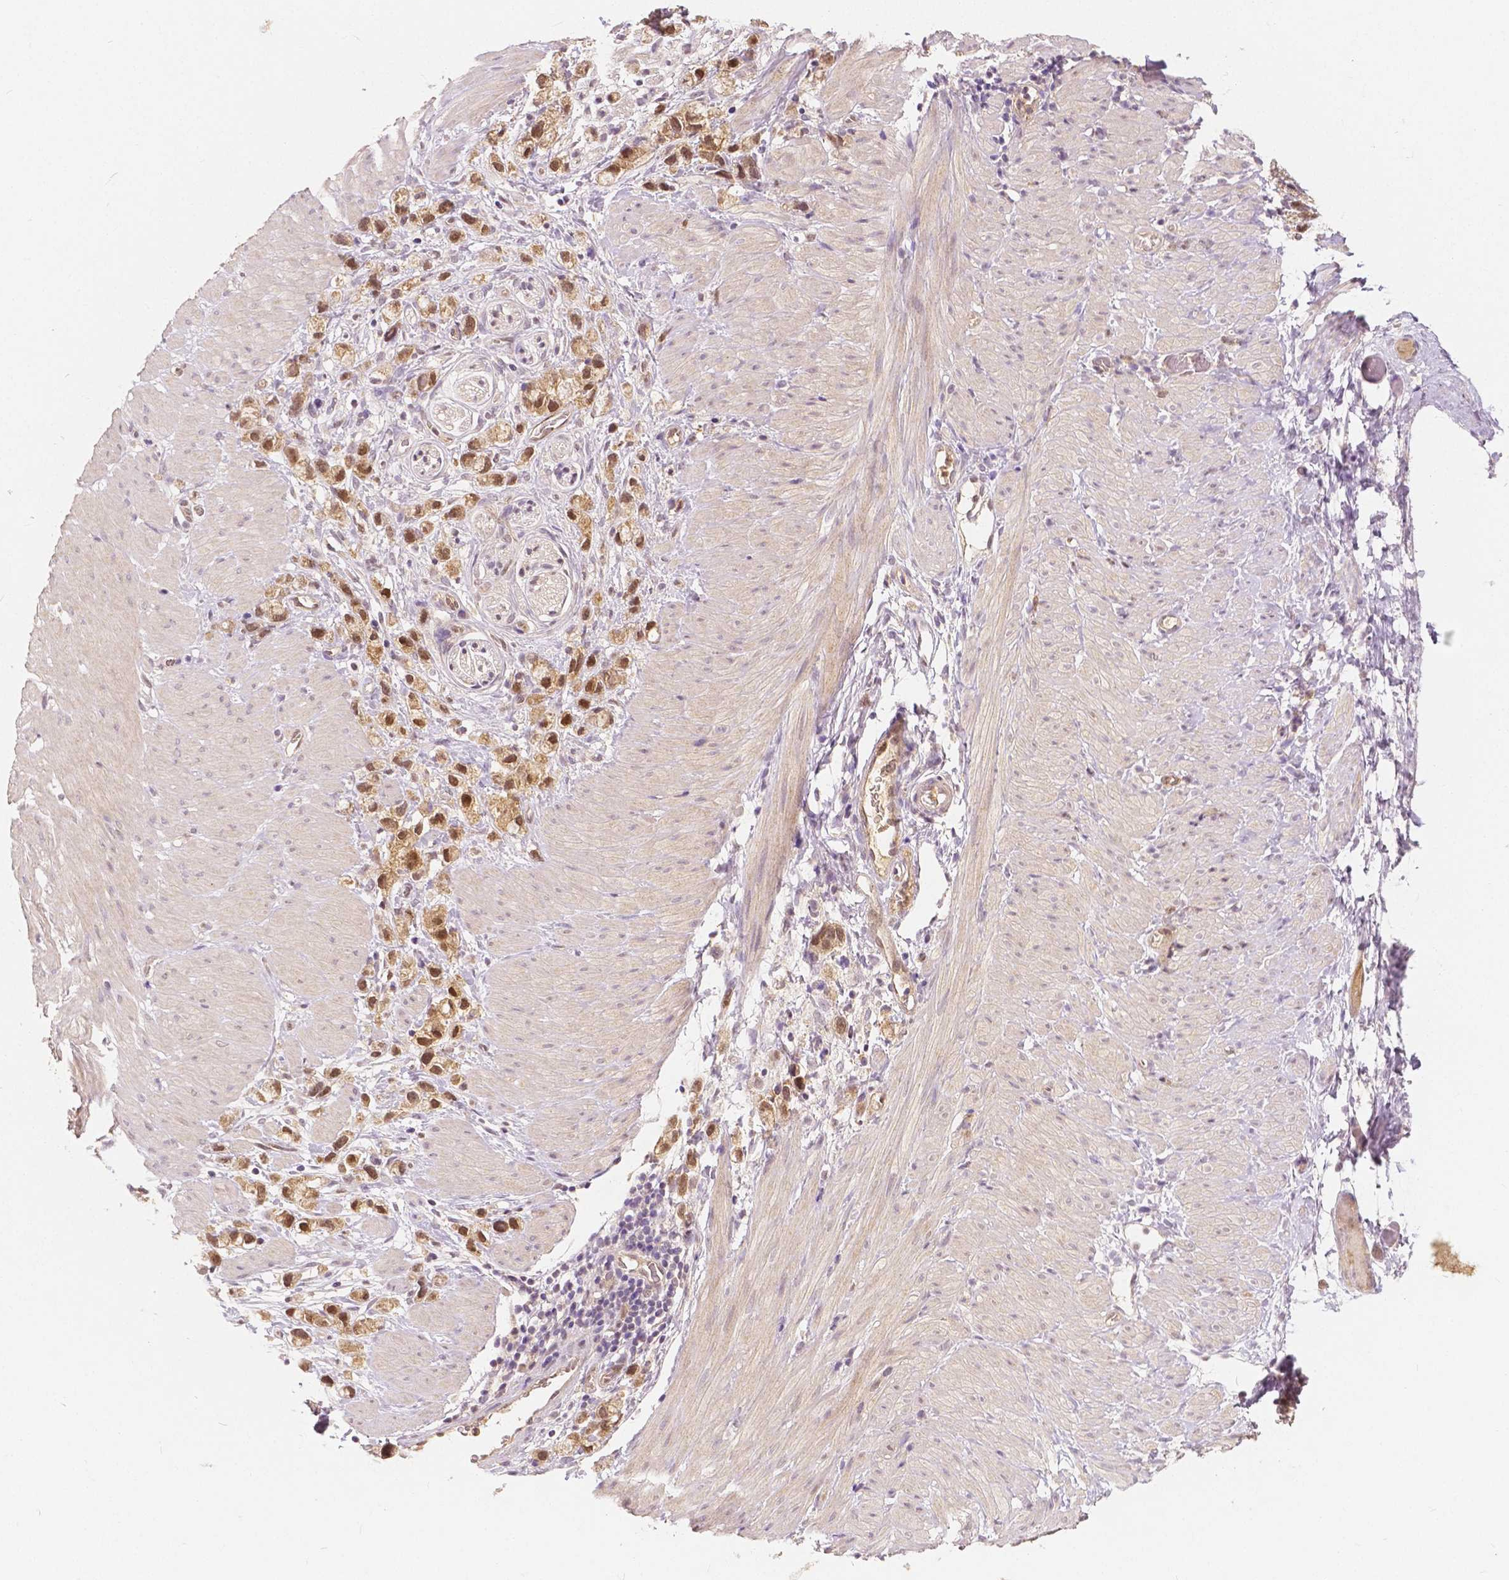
{"staining": {"intensity": "moderate", "quantity": "25%-75%", "location": "cytoplasmic/membranous,nuclear"}, "tissue": "stomach cancer", "cell_type": "Tumor cells", "image_type": "cancer", "snomed": [{"axis": "morphology", "description": "Adenocarcinoma, NOS"}, {"axis": "topography", "description": "Stomach"}], "caption": "Protein expression analysis of adenocarcinoma (stomach) reveals moderate cytoplasmic/membranous and nuclear positivity in approximately 25%-75% of tumor cells.", "gene": "NAPRT", "patient": {"sex": "female", "age": 59}}